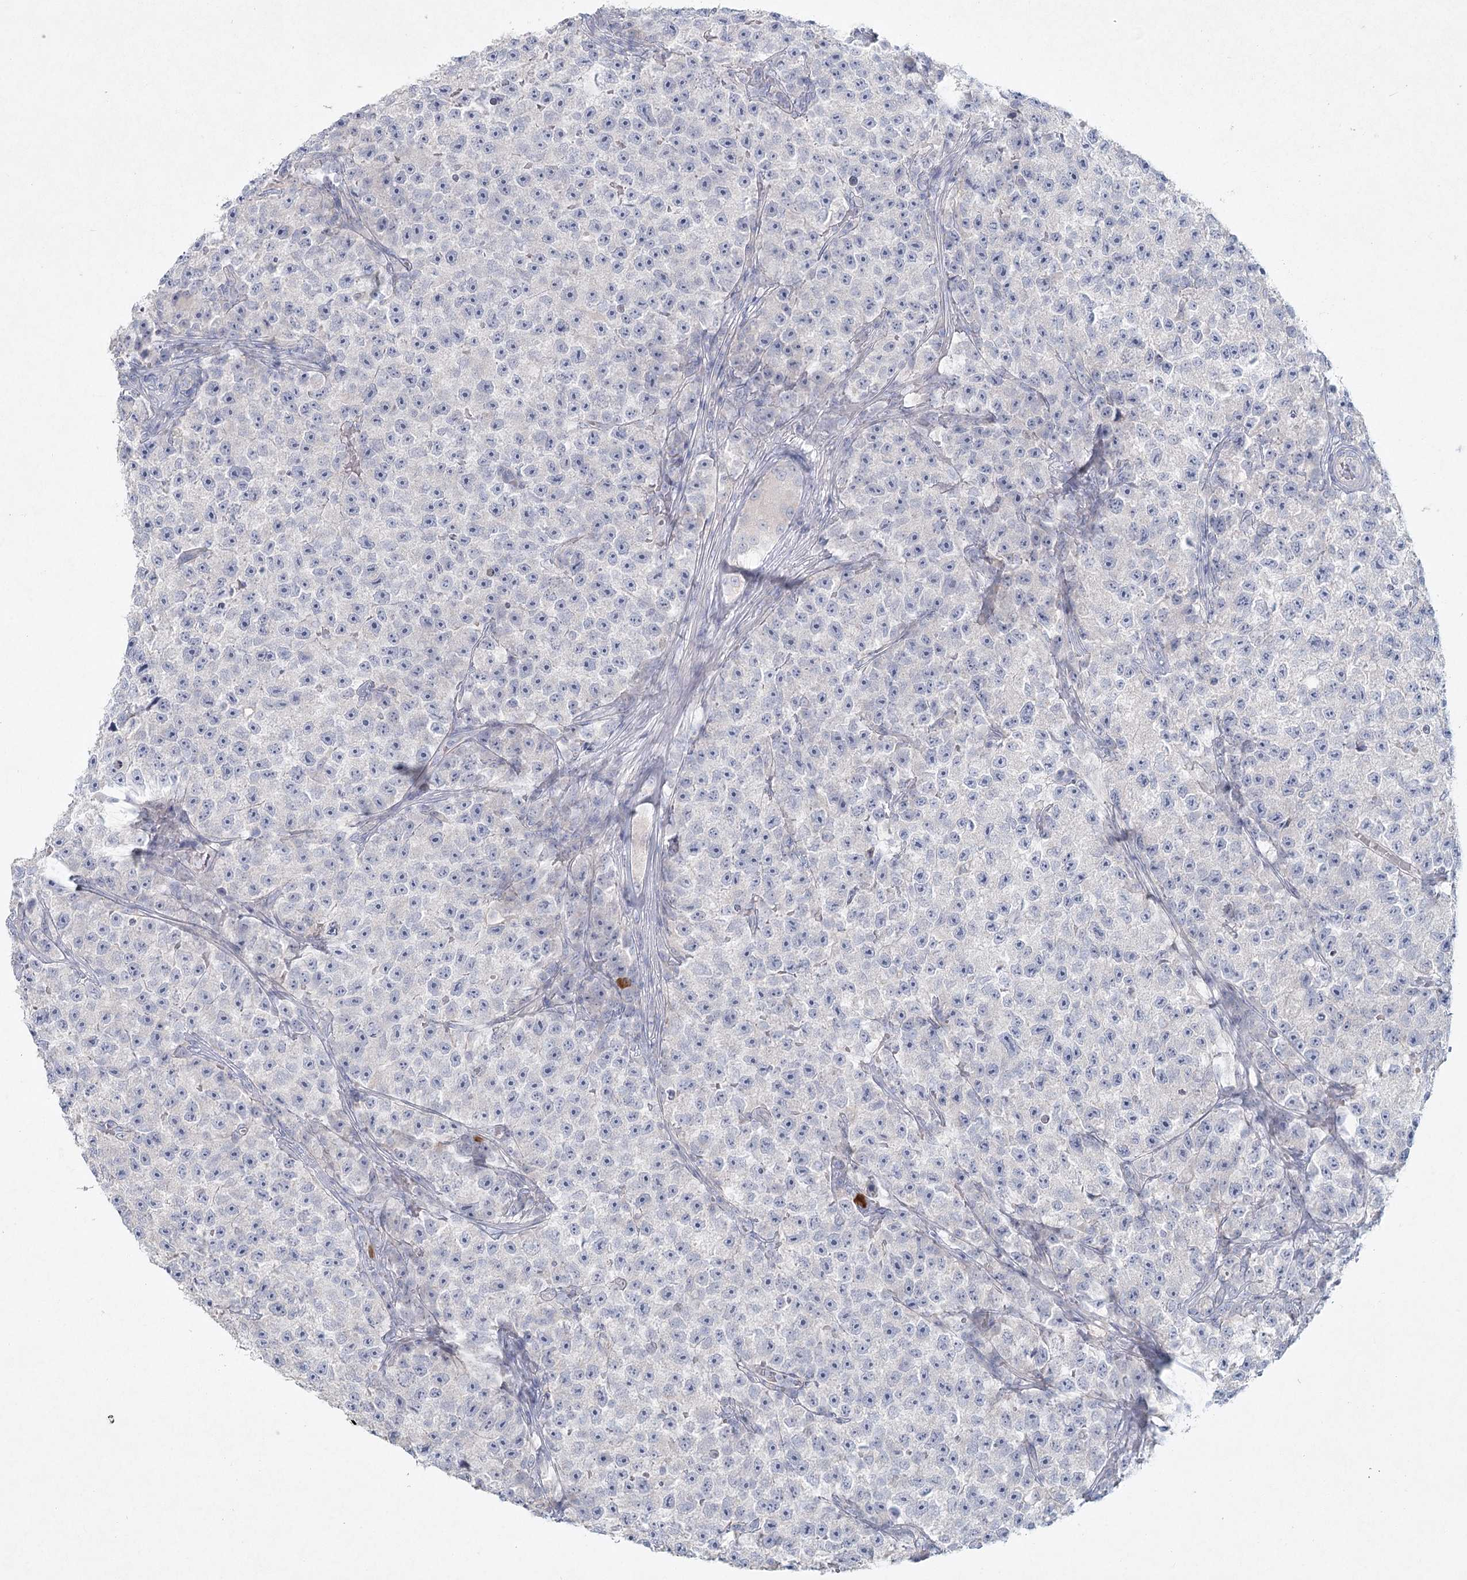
{"staining": {"intensity": "negative", "quantity": "none", "location": "none"}, "tissue": "testis cancer", "cell_type": "Tumor cells", "image_type": "cancer", "snomed": [{"axis": "morphology", "description": "Seminoma, NOS"}, {"axis": "topography", "description": "Testis"}], "caption": "IHC of human testis cancer displays no expression in tumor cells.", "gene": "LRP2BP", "patient": {"sex": "male", "age": 22}}